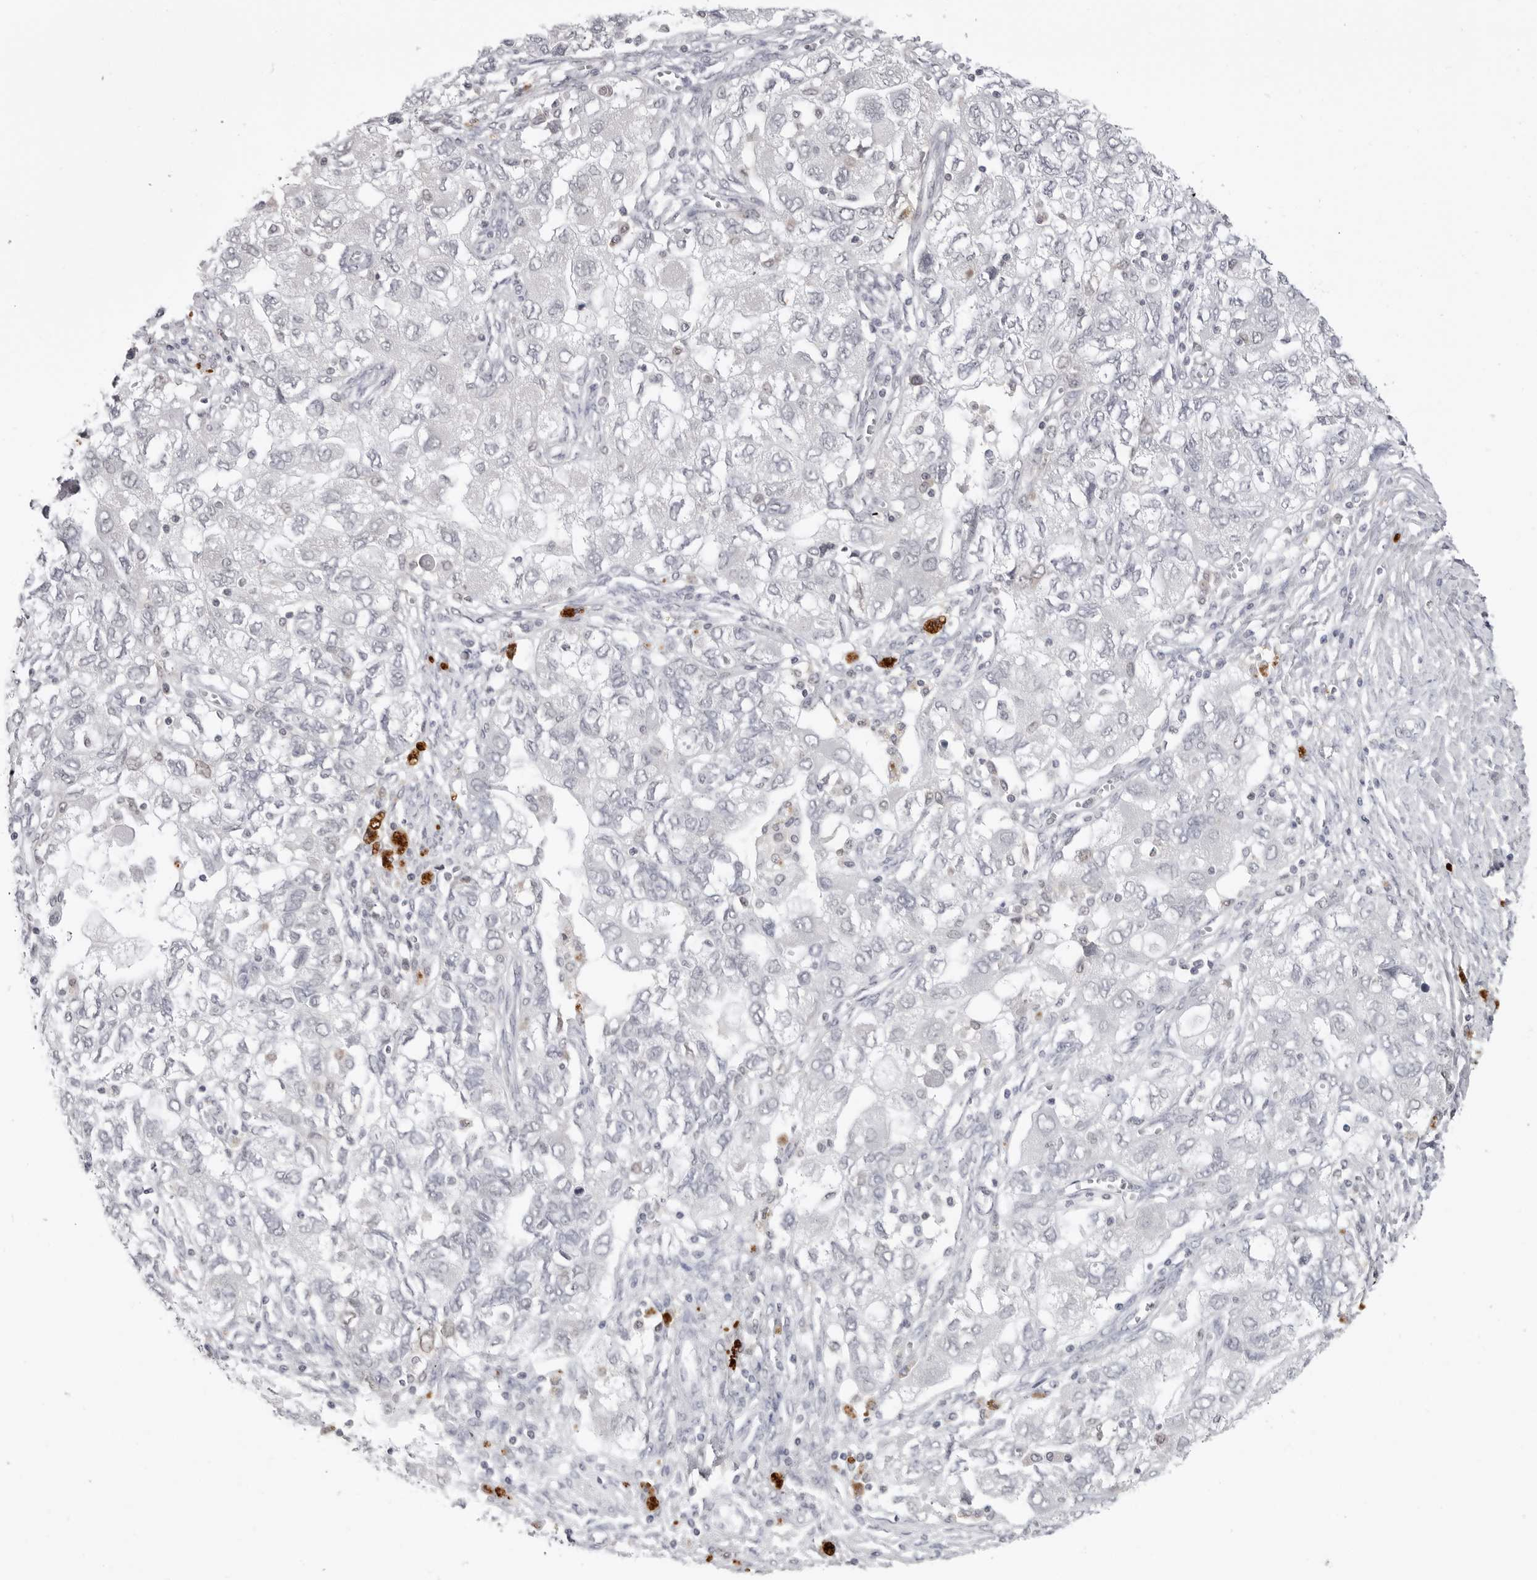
{"staining": {"intensity": "negative", "quantity": "none", "location": "none"}, "tissue": "ovarian cancer", "cell_type": "Tumor cells", "image_type": "cancer", "snomed": [{"axis": "morphology", "description": "Carcinoma, NOS"}, {"axis": "morphology", "description": "Cystadenocarcinoma, serous, NOS"}, {"axis": "topography", "description": "Ovary"}], "caption": "This is an IHC image of human ovarian cancer. There is no positivity in tumor cells.", "gene": "RRM1", "patient": {"sex": "female", "age": 69}}